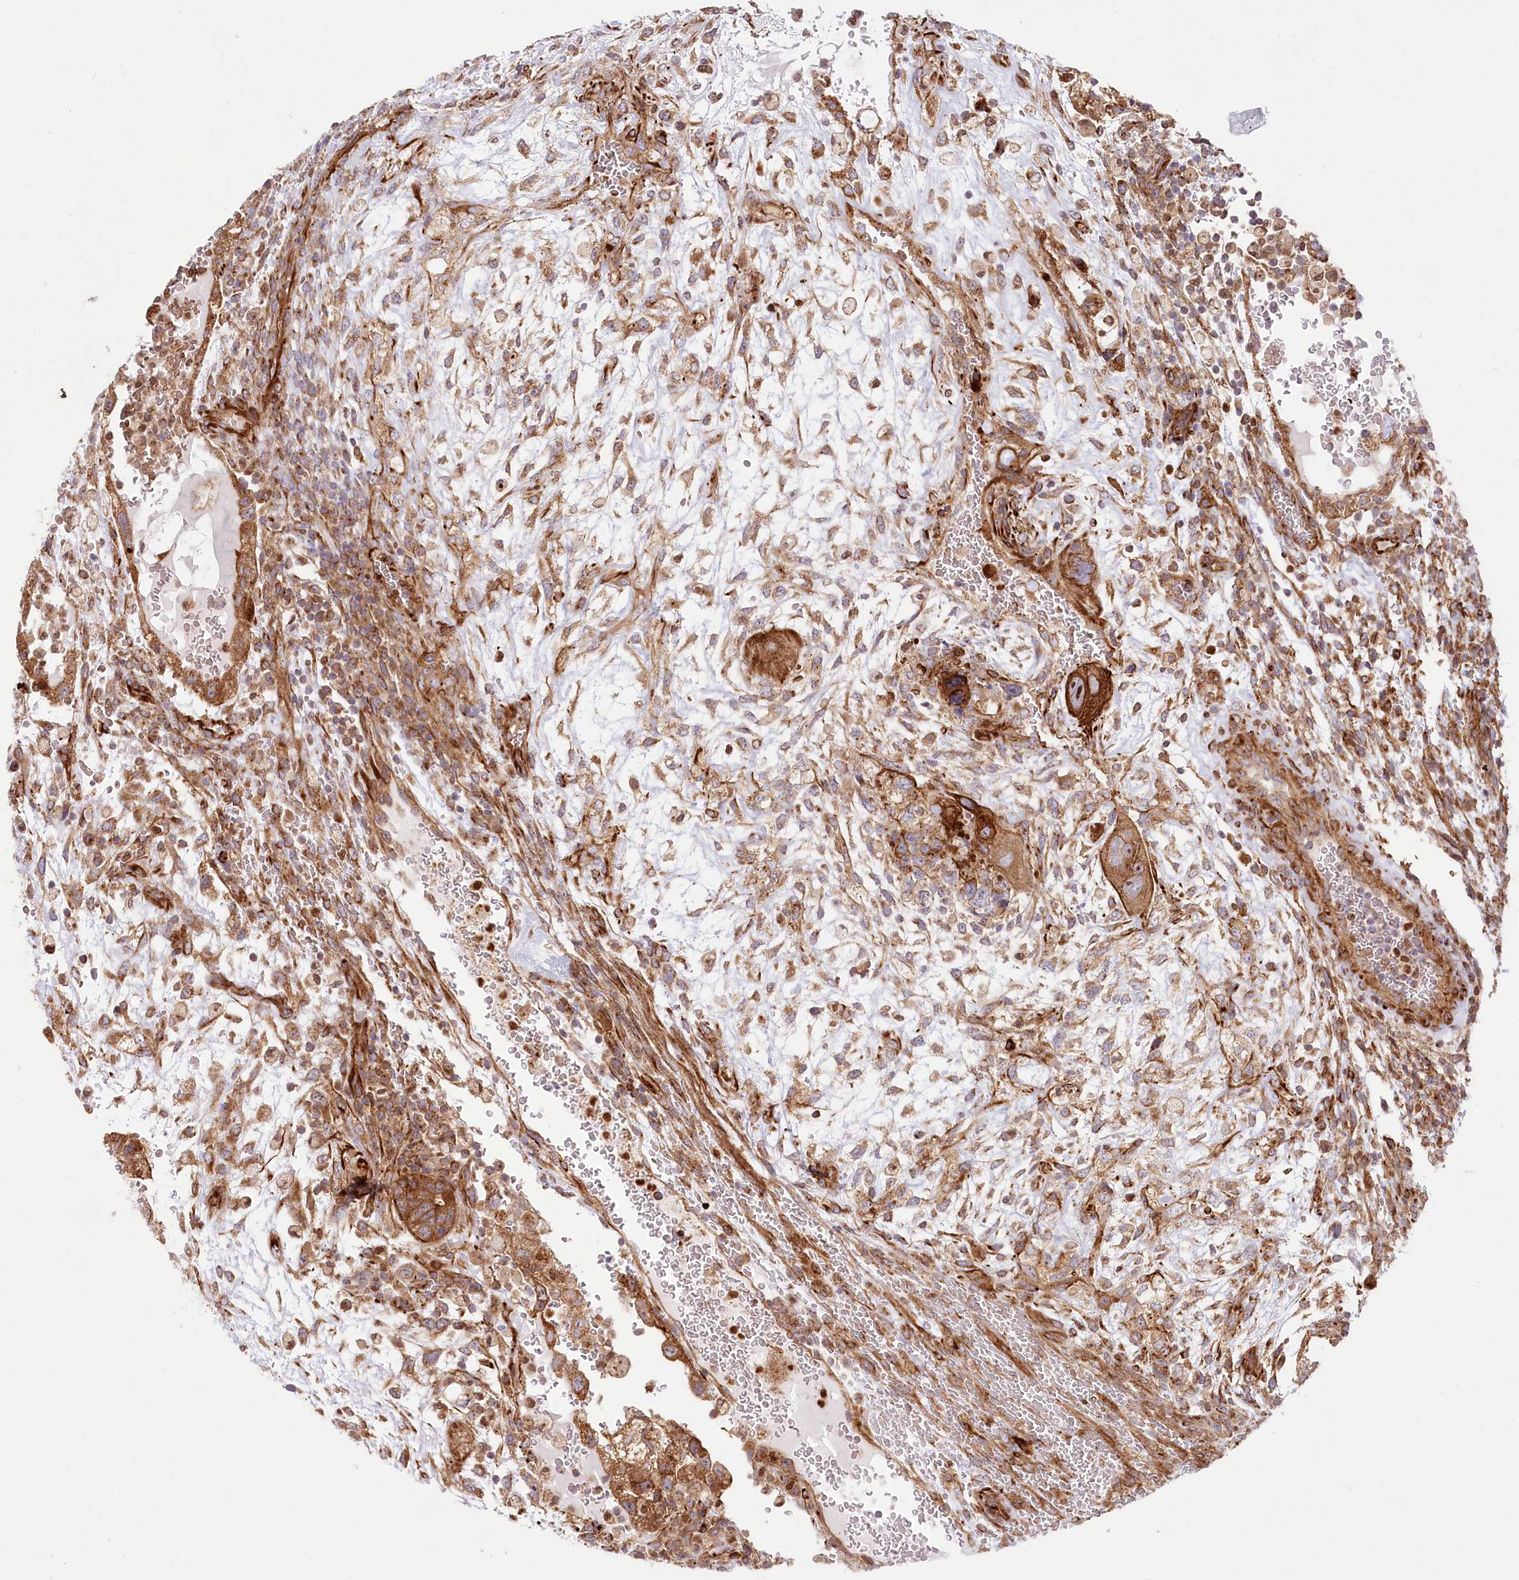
{"staining": {"intensity": "strong", "quantity": ">75%", "location": "cytoplasmic/membranous,nuclear"}, "tissue": "testis cancer", "cell_type": "Tumor cells", "image_type": "cancer", "snomed": [{"axis": "morphology", "description": "Carcinoma, Embryonal, NOS"}, {"axis": "topography", "description": "Testis"}], "caption": "DAB immunohistochemical staining of testis embryonal carcinoma shows strong cytoplasmic/membranous and nuclear protein positivity in about >75% of tumor cells. (IHC, brightfield microscopy, high magnification).", "gene": "COMMD3", "patient": {"sex": "male", "age": 36}}